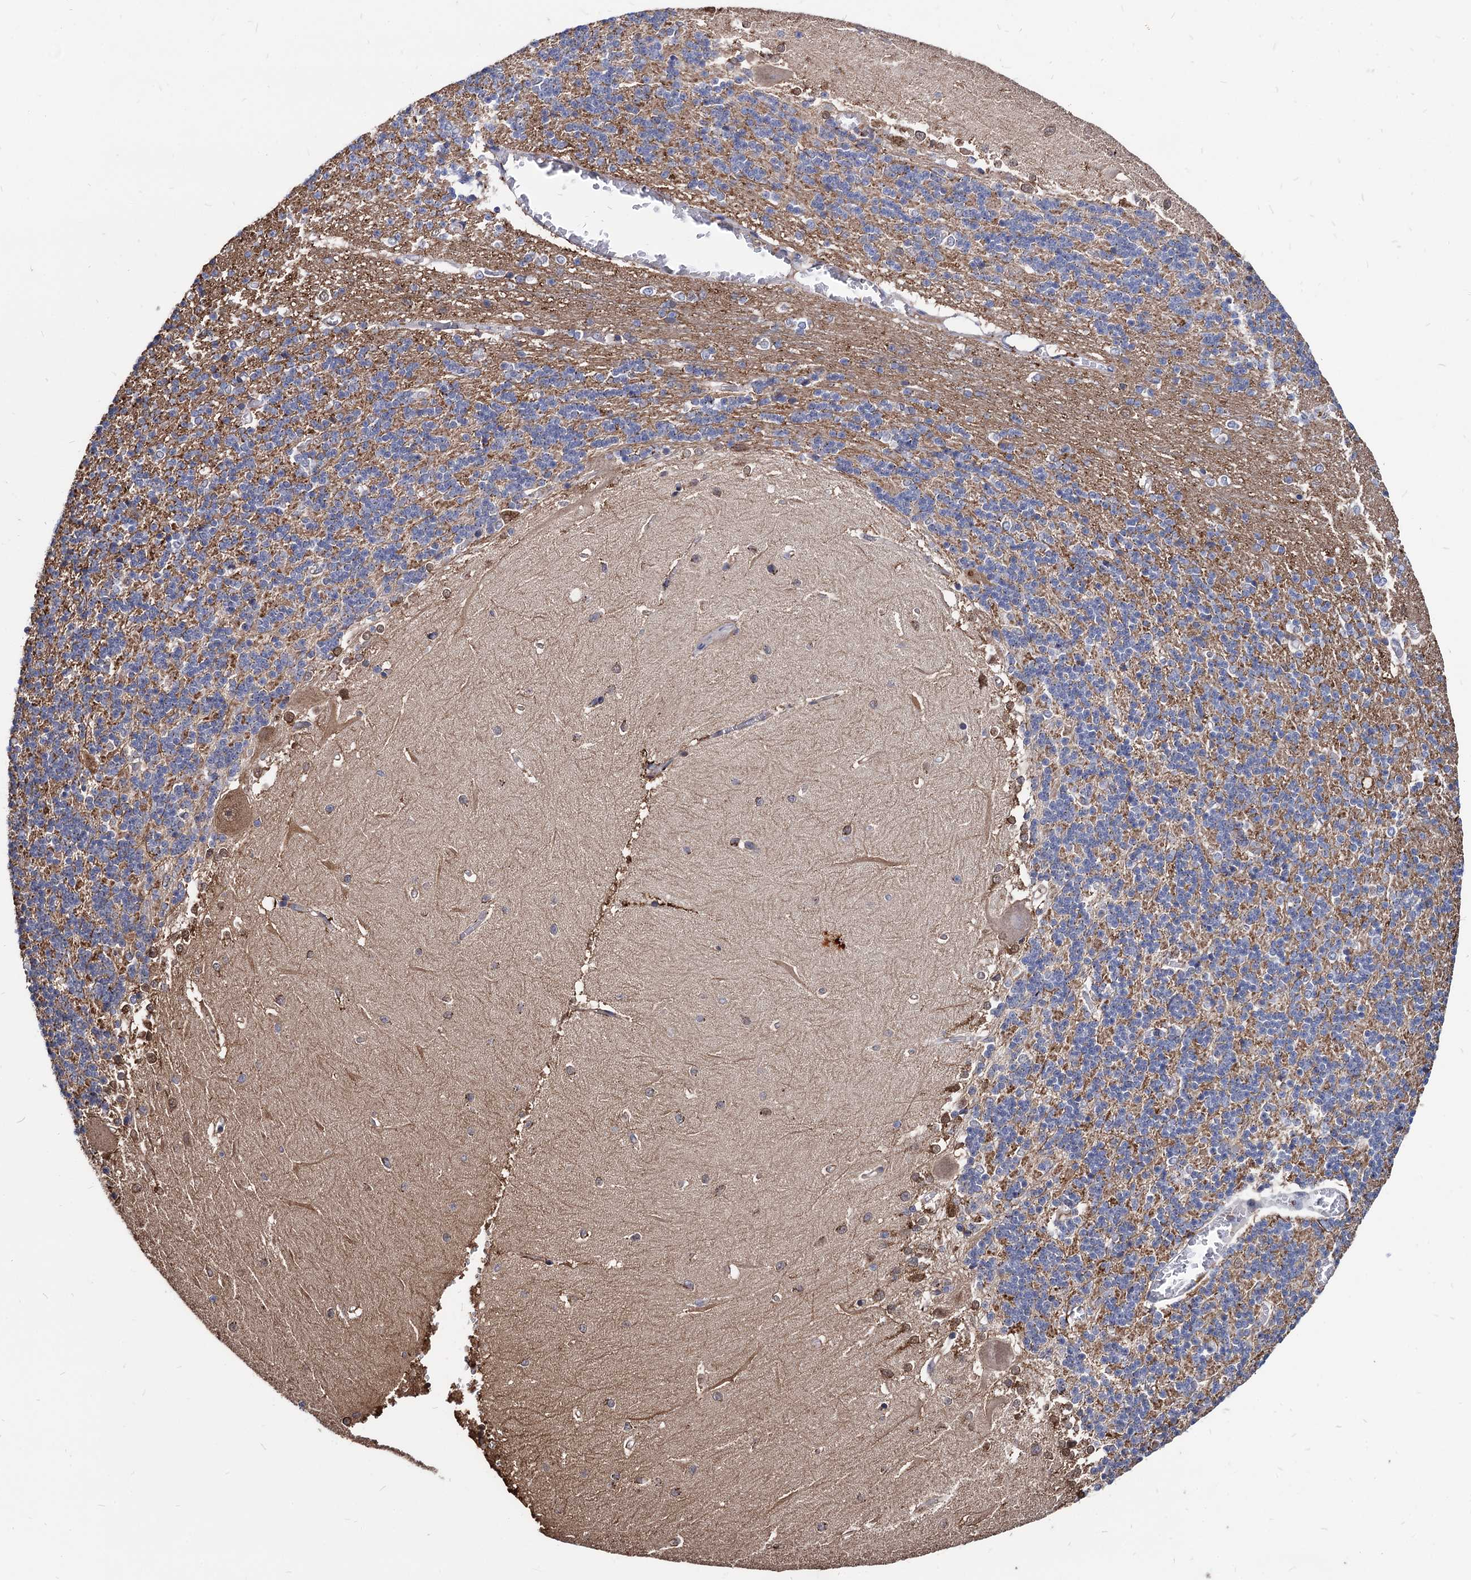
{"staining": {"intensity": "moderate", "quantity": "25%-75%", "location": "cytoplasmic/membranous"}, "tissue": "cerebellum", "cell_type": "Cells in granular layer", "image_type": "normal", "snomed": [{"axis": "morphology", "description": "Normal tissue, NOS"}, {"axis": "topography", "description": "Cerebellum"}], "caption": "Protein staining reveals moderate cytoplasmic/membranous staining in approximately 25%-75% of cells in granular layer in unremarkable cerebellum. The staining is performed using DAB (3,3'-diaminobenzidine) brown chromogen to label protein expression. The nuclei are counter-stained blue using hematoxylin.", "gene": "ESD", "patient": {"sex": "male", "age": 37}}